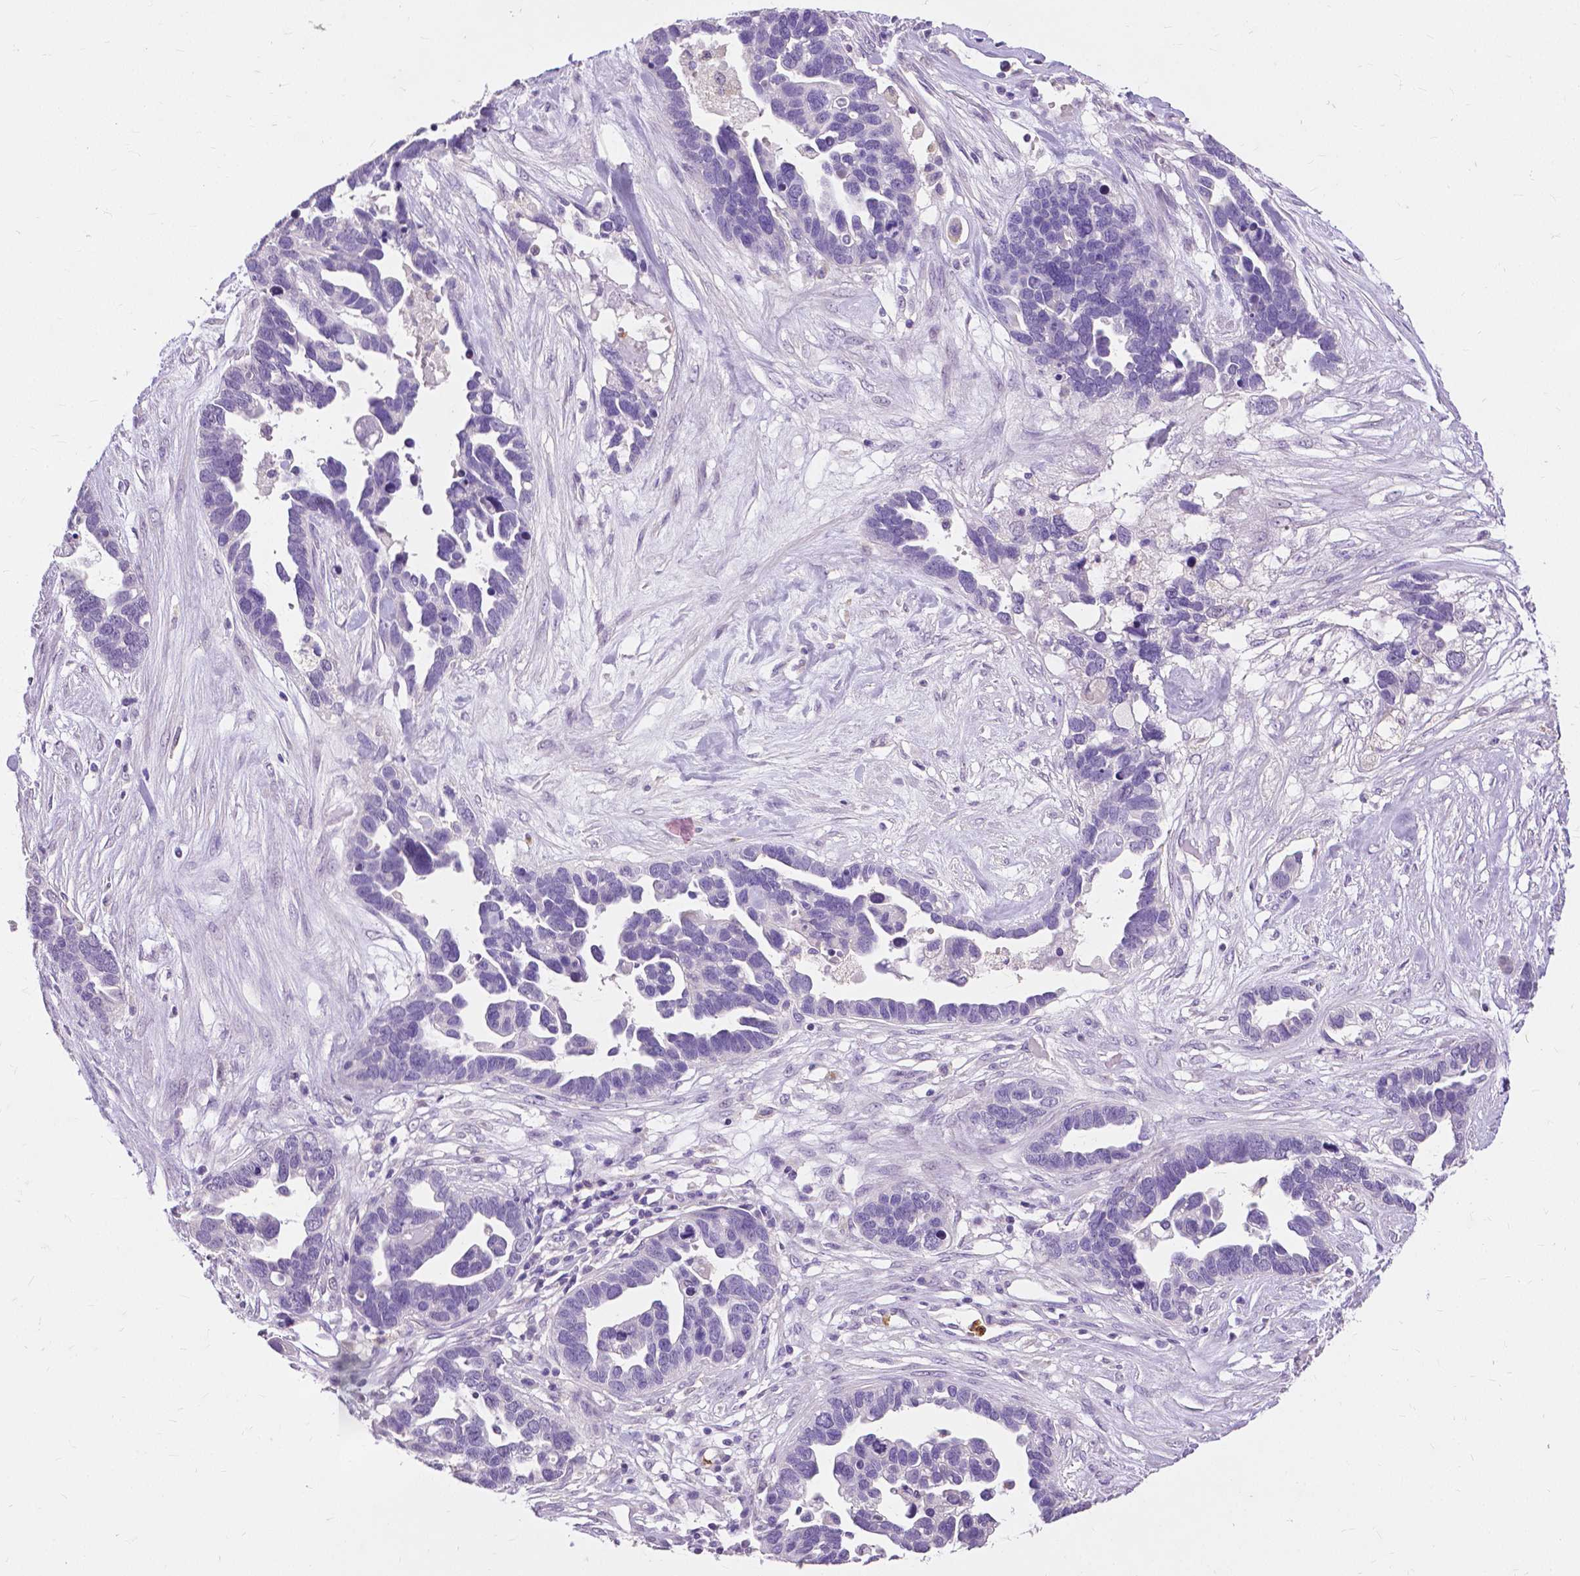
{"staining": {"intensity": "negative", "quantity": "none", "location": "none"}, "tissue": "ovarian cancer", "cell_type": "Tumor cells", "image_type": "cancer", "snomed": [{"axis": "morphology", "description": "Cystadenocarcinoma, serous, NOS"}, {"axis": "topography", "description": "Ovary"}], "caption": "Ovarian cancer was stained to show a protein in brown. There is no significant staining in tumor cells.", "gene": "CXCR2", "patient": {"sex": "female", "age": 54}}